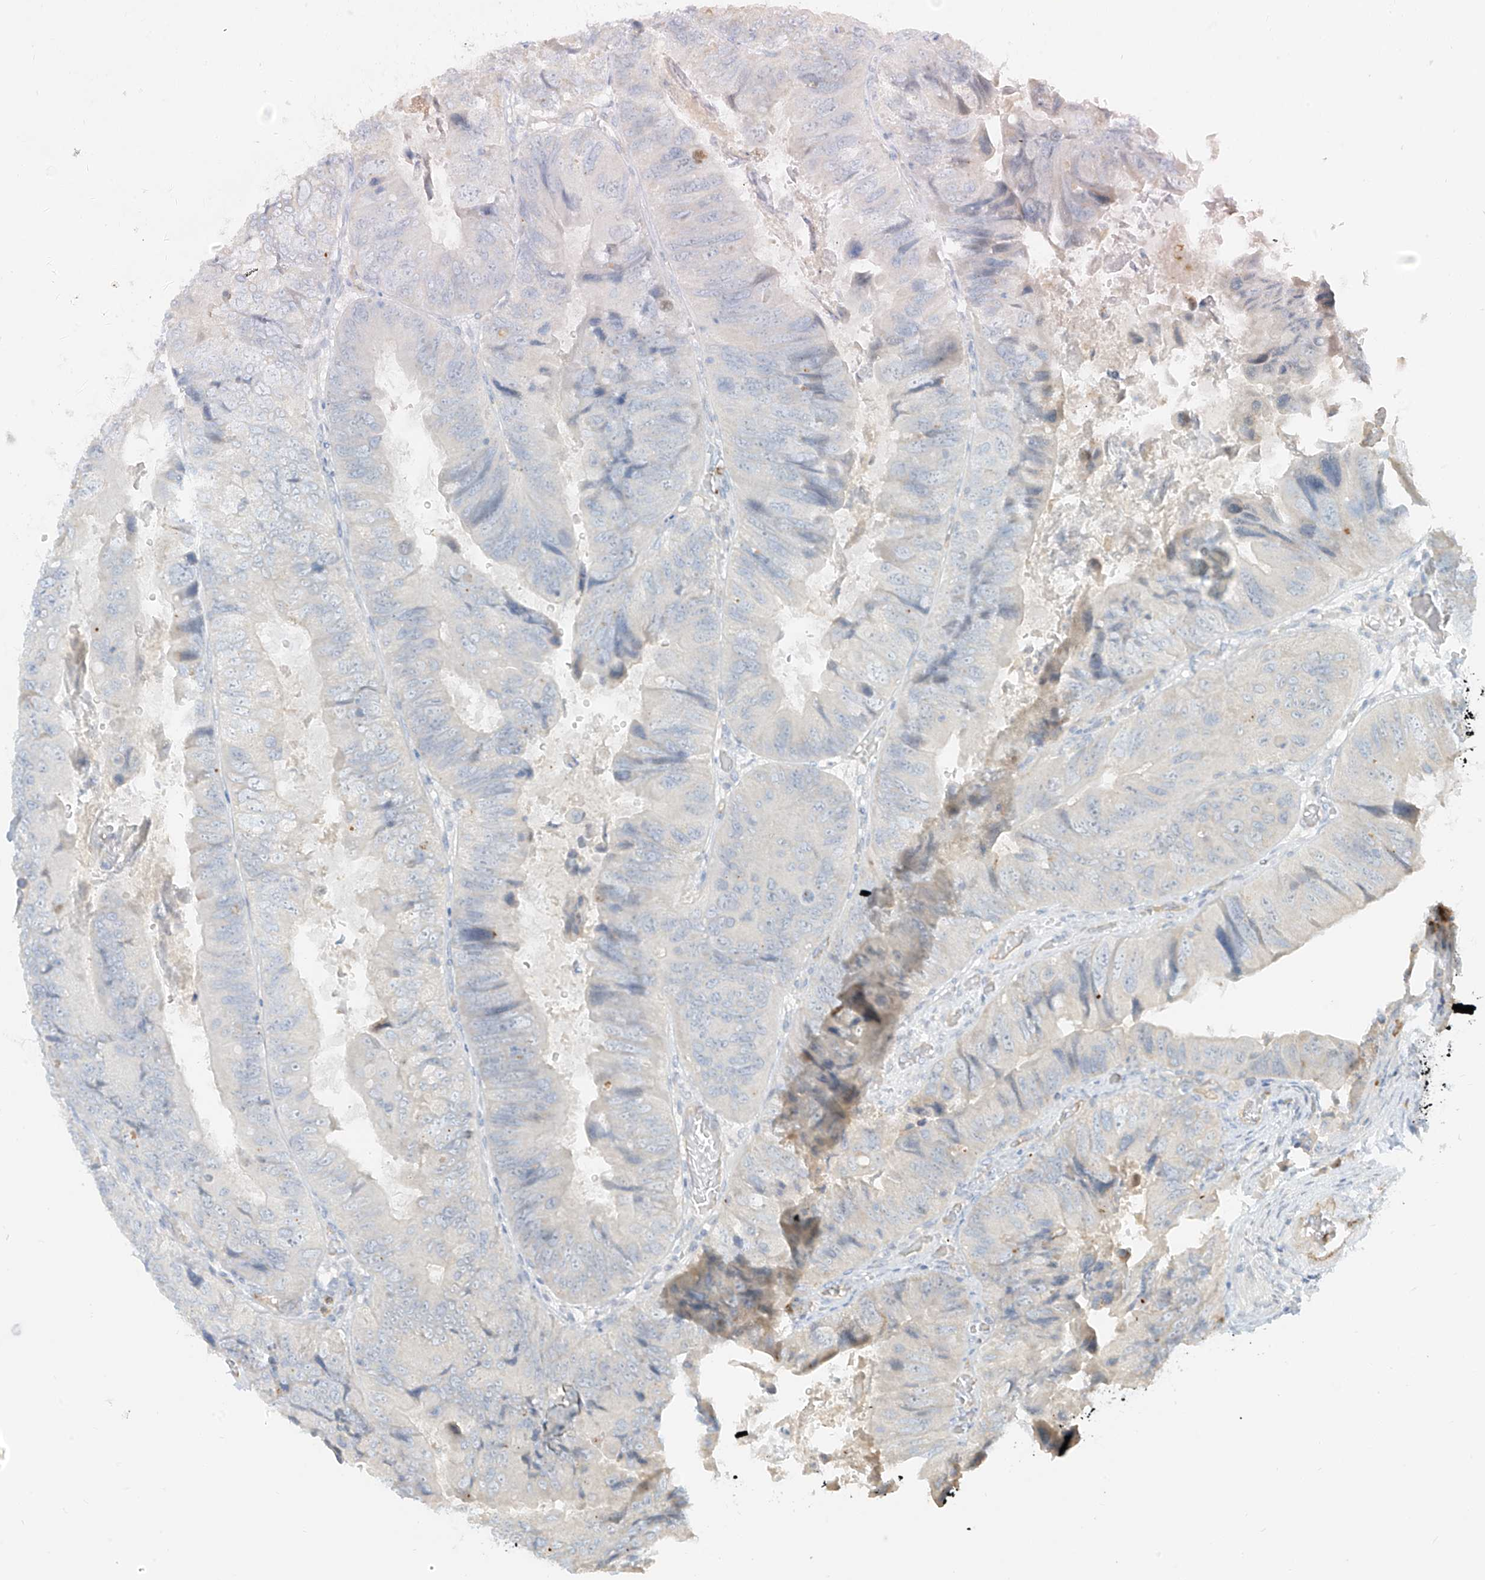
{"staining": {"intensity": "negative", "quantity": "none", "location": "none"}, "tissue": "colorectal cancer", "cell_type": "Tumor cells", "image_type": "cancer", "snomed": [{"axis": "morphology", "description": "Adenocarcinoma, NOS"}, {"axis": "topography", "description": "Rectum"}], "caption": "DAB immunohistochemical staining of human colorectal adenocarcinoma shows no significant staining in tumor cells.", "gene": "C2orf42", "patient": {"sex": "male", "age": 63}}